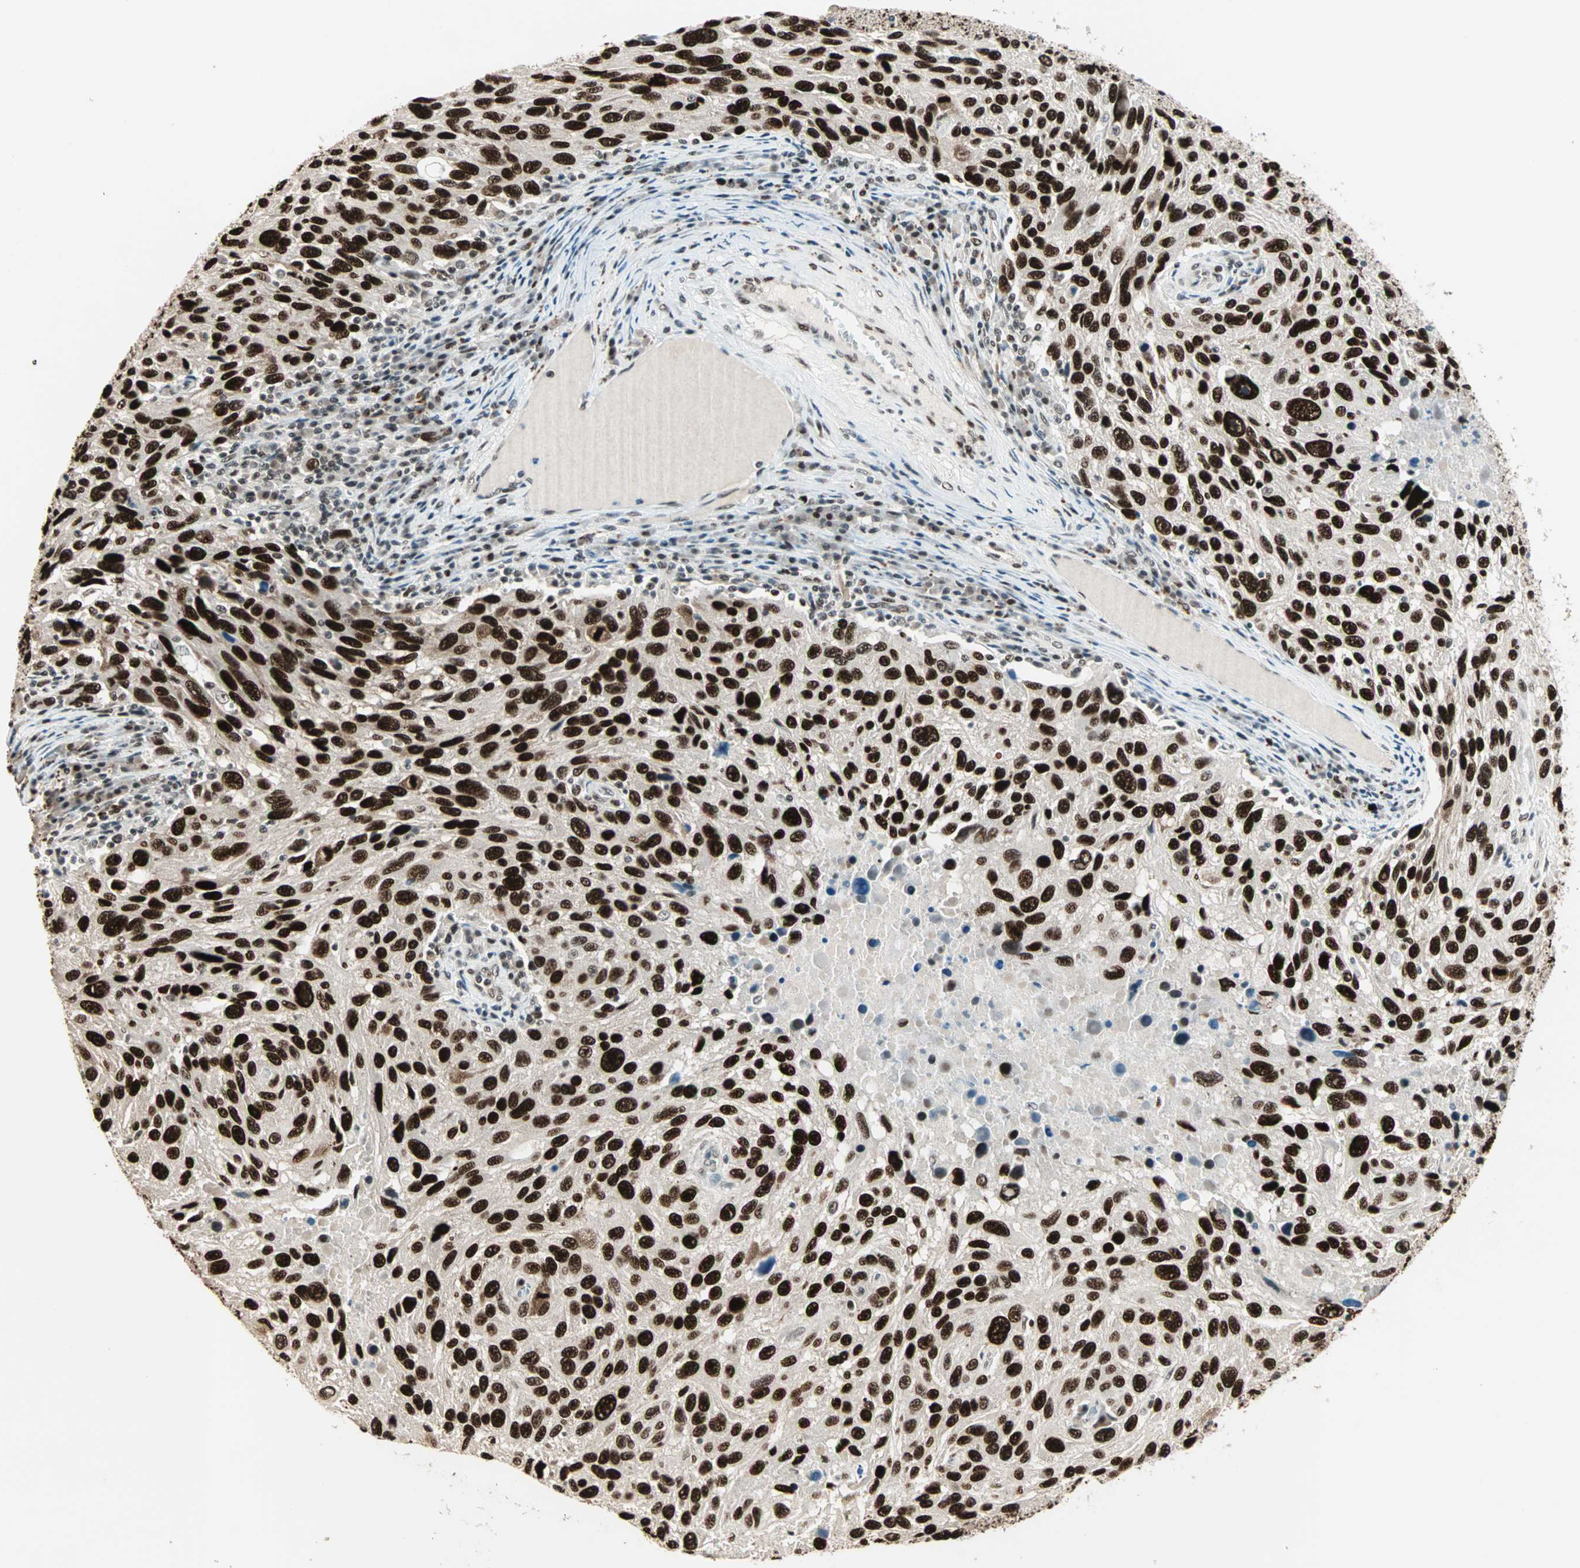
{"staining": {"intensity": "strong", "quantity": ">75%", "location": "nuclear"}, "tissue": "melanoma", "cell_type": "Tumor cells", "image_type": "cancer", "snomed": [{"axis": "morphology", "description": "Malignant melanoma, NOS"}, {"axis": "topography", "description": "Skin"}], "caption": "Immunohistochemical staining of human malignant melanoma reveals high levels of strong nuclear protein expression in about >75% of tumor cells. (brown staining indicates protein expression, while blue staining denotes nuclei).", "gene": "MDC1", "patient": {"sex": "male", "age": 53}}